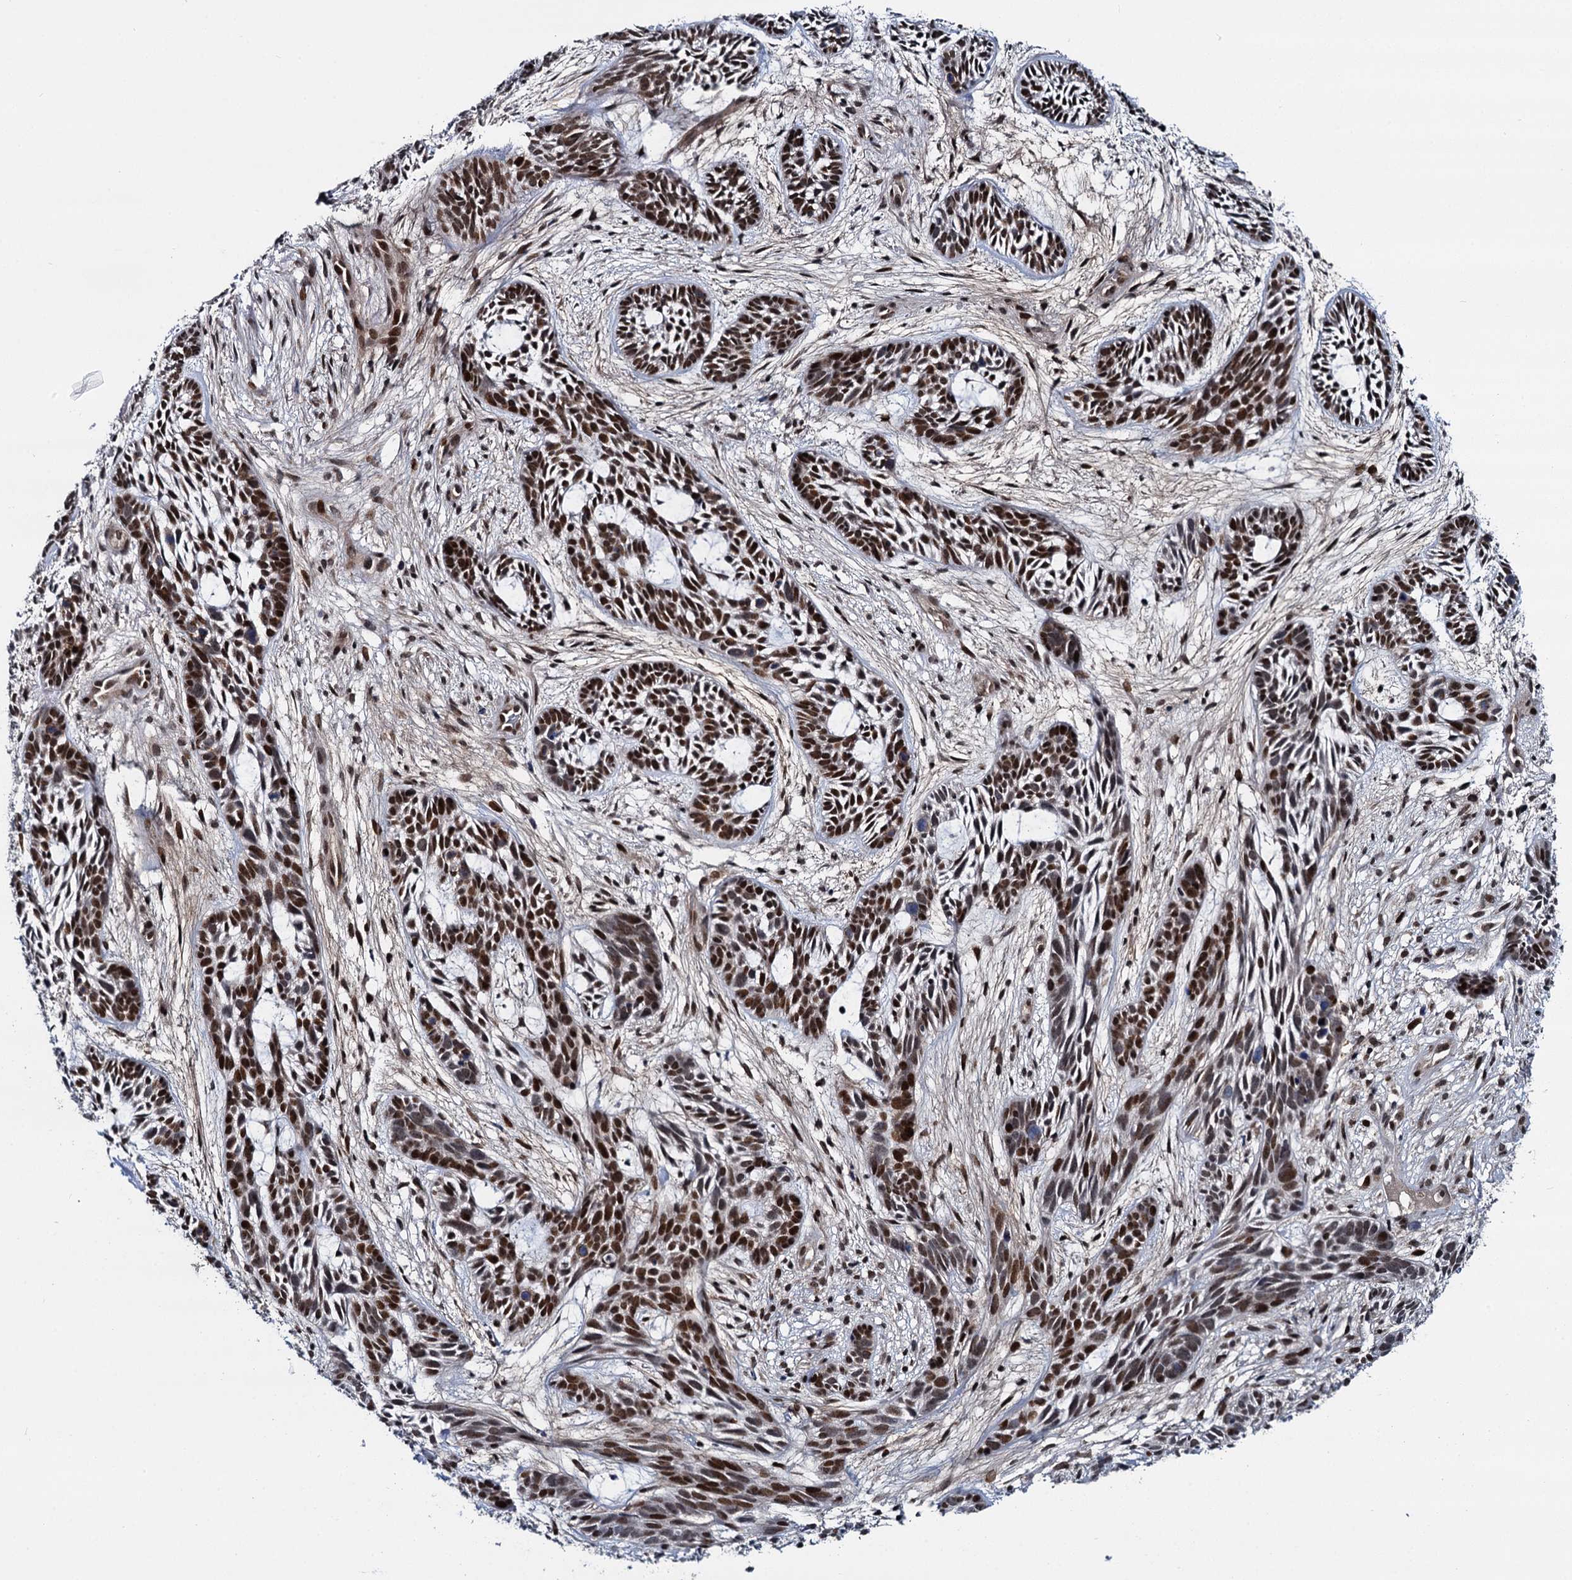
{"staining": {"intensity": "strong", "quantity": ">75%", "location": "nuclear"}, "tissue": "skin cancer", "cell_type": "Tumor cells", "image_type": "cancer", "snomed": [{"axis": "morphology", "description": "Basal cell carcinoma"}, {"axis": "topography", "description": "Skin"}], "caption": "Basal cell carcinoma (skin) was stained to show a protein in brown. There is high levels of strong nuclear positivity in about >75% of tumor cells. The staining was performed using DAB (3,3'-diaminobenzidine), with brown indicating positive protein expression. Nuclei are stained blue with hematoxylin.", "gene": "RUFY2", "patient": {"sex": "male", "age": 89}}